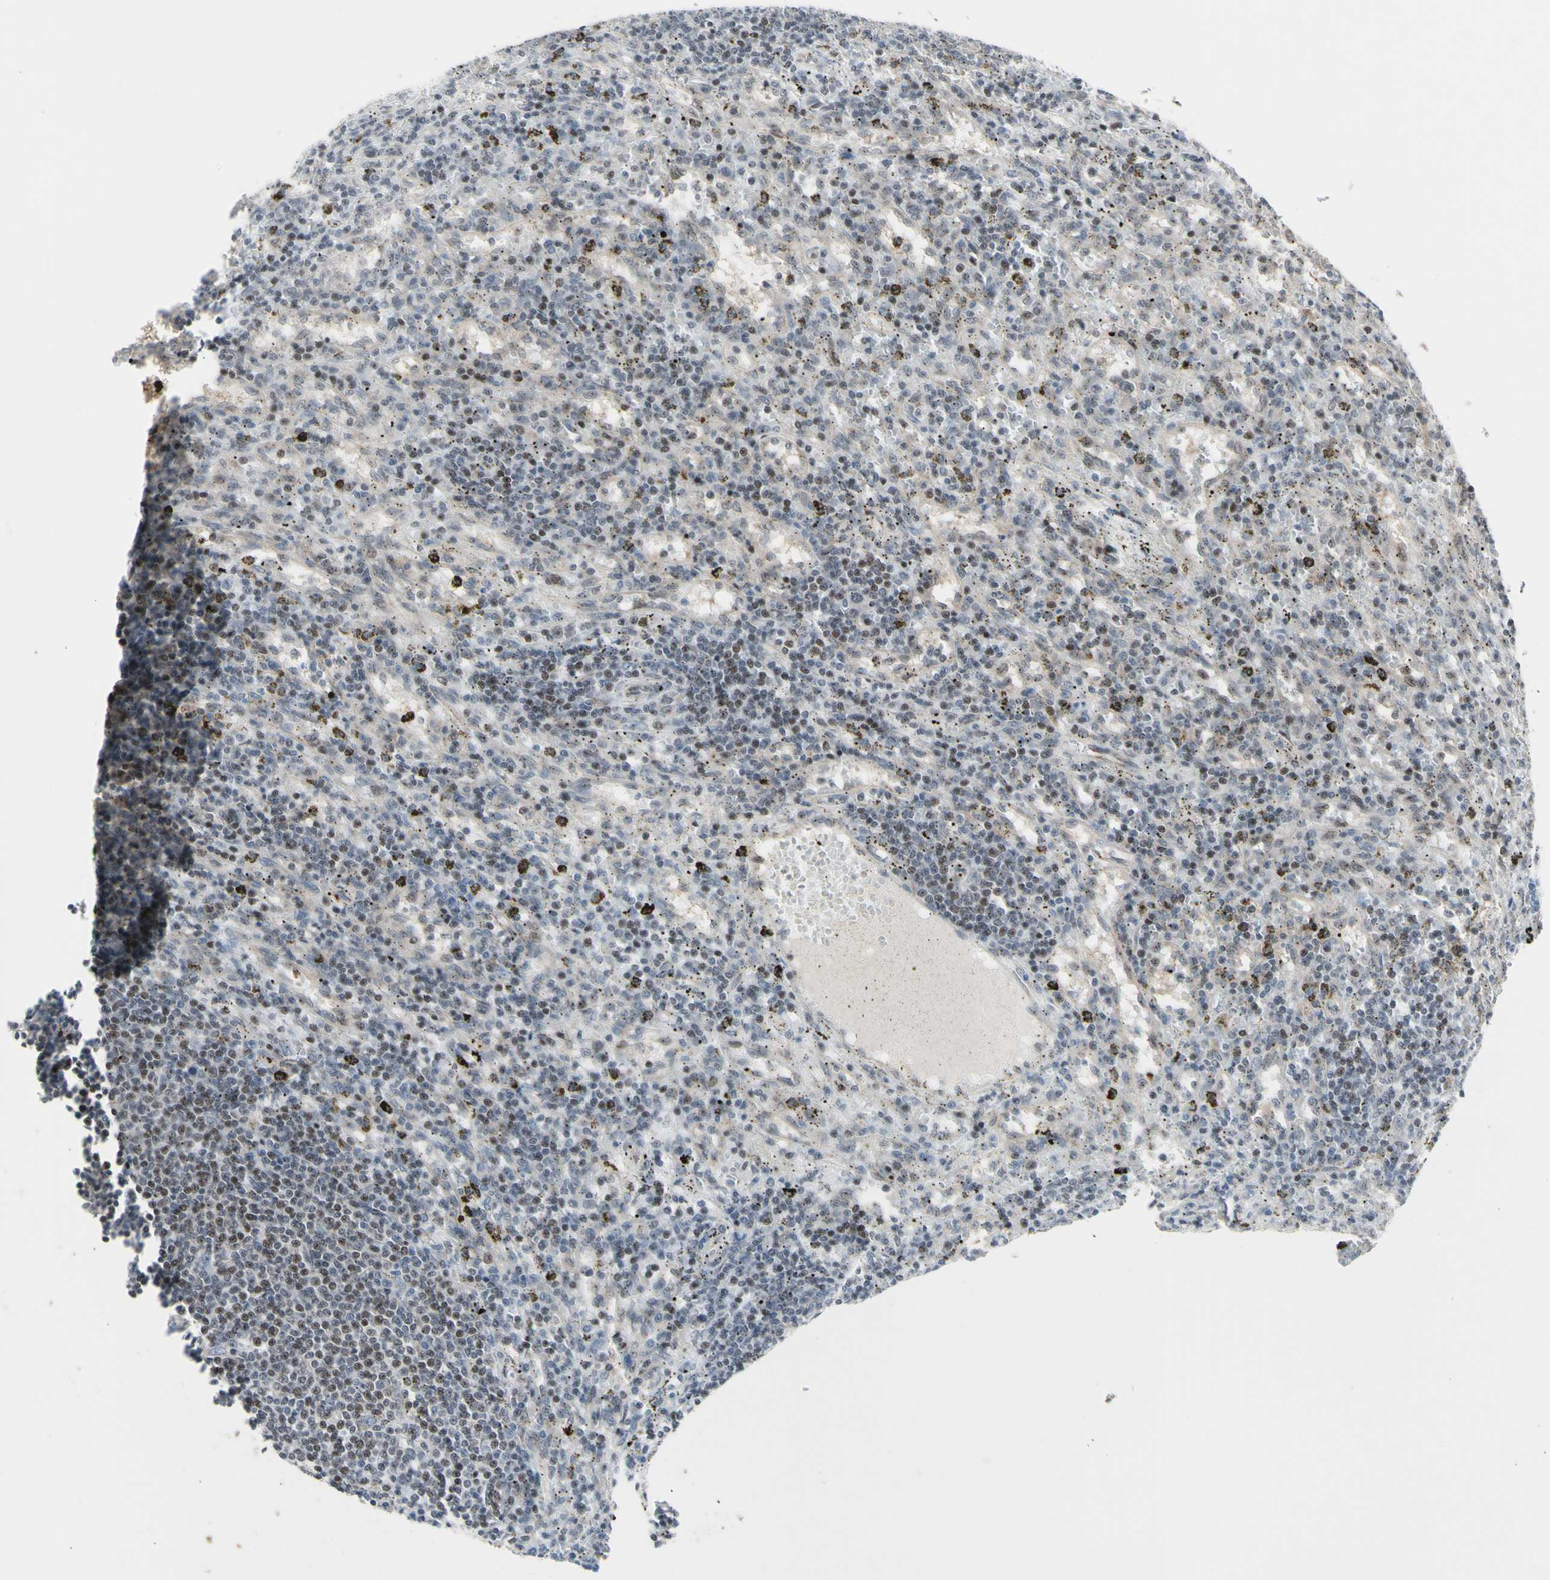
{"staining": {"intensity": "moderate", "quantity": "<25%", "location": "nuclear"}, "tissue": "lymphoma", "cell_type": "Tumor cells", "image_type": "cancer", "snomed": [{"axis": "morphology", "description": "Malignant lymphoma, non-Hodgkin's type, Low grade"}, {"axis": "topography", "description": "Spleen"}], "caption": "Brown immunohistochemical staining in human lymphoma demonstrates moderate nuclear positivity in approximately <25% of tumor cells. (DAB (3,3'-diaminobenzidine) = brown stain, brightfield microscopy at high magnification).", "gene": "DHRS7B", "patient": {"sex": "male", "age": 76}}